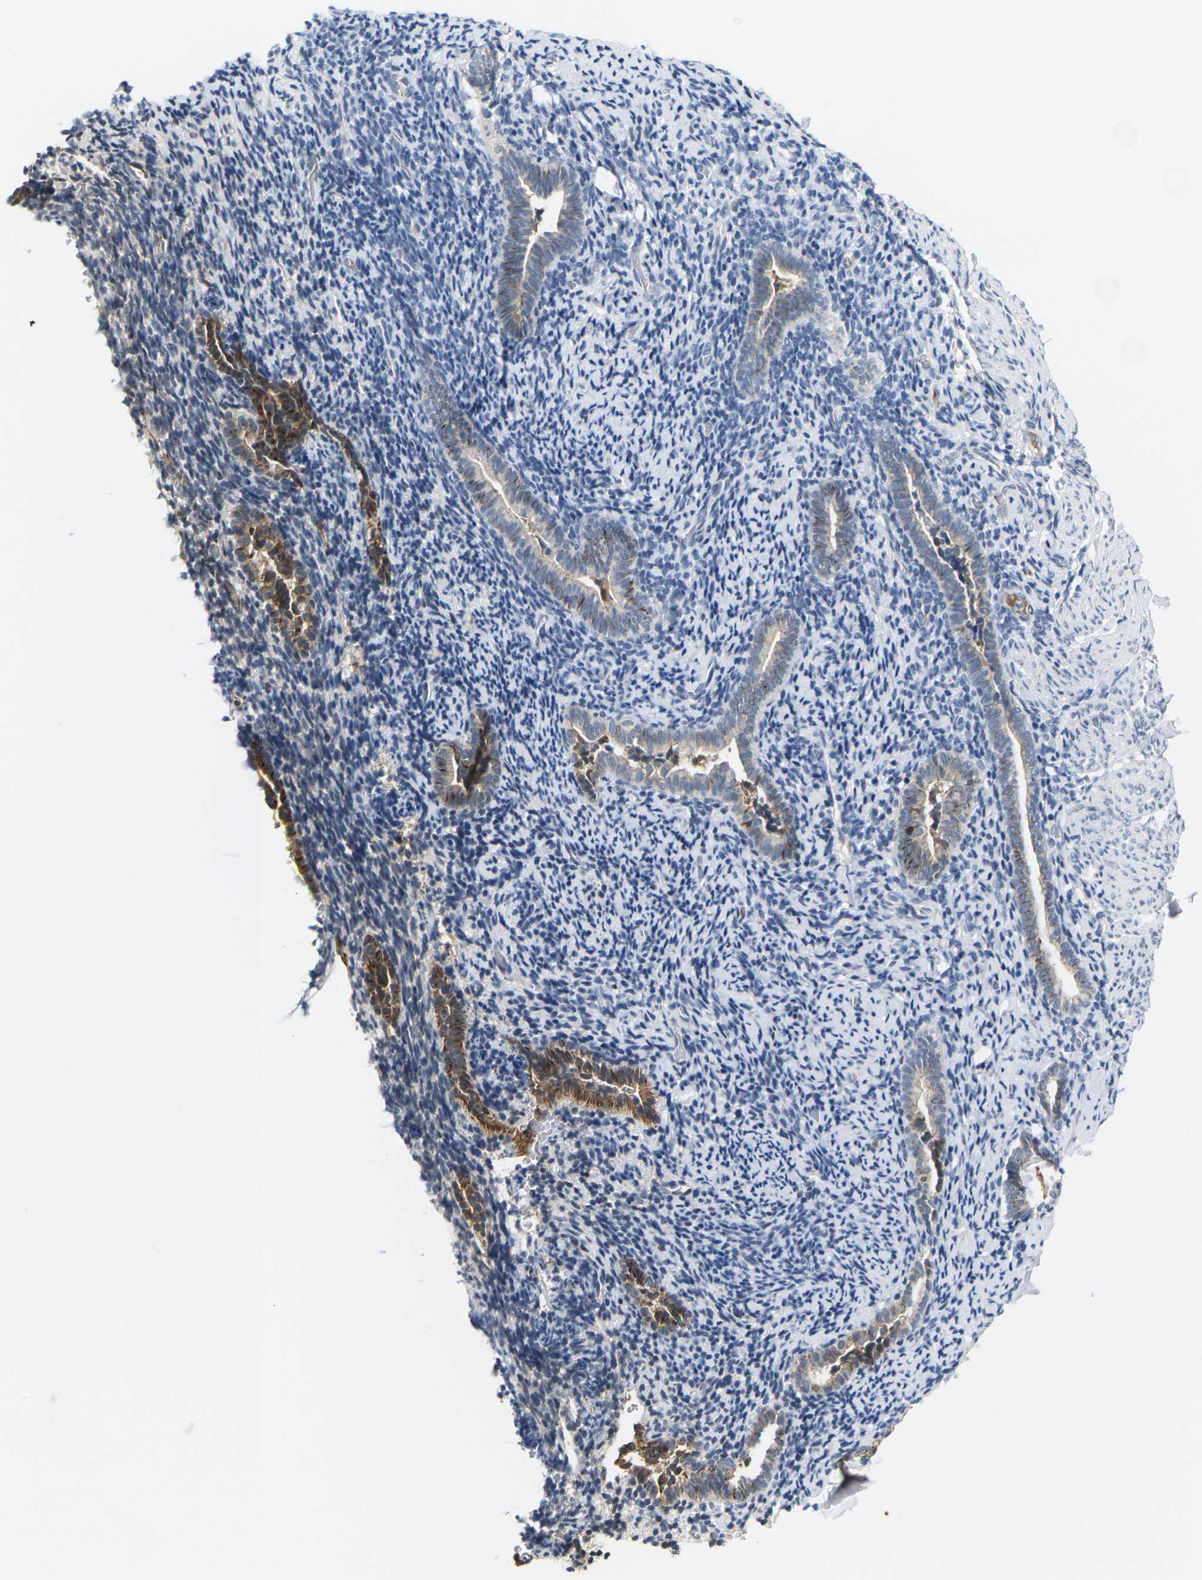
{"staining": {"intensity": "weak", "quantity": "<25%", "location": "cytoplasmic/membranous"}, "tissue": "endometrium", "cell_type": "Cells in endometrial stroma", "image_type": "normal", "snomed": [{"axis": "morphology", "description": "Normal tissue, NOS"}, {"axis": "topography", "description": "Endometrium"}], "caption": "This is a micrograph of immunohistochemistry (IHC) staining of unremarkable endometrium, which shows no staining in cells in endometrial stroma. (Brightfield microscopy of DAB IHC at high magnification).", "gene": "PKP2", "patient": {"sex": "female", "age": 51}}